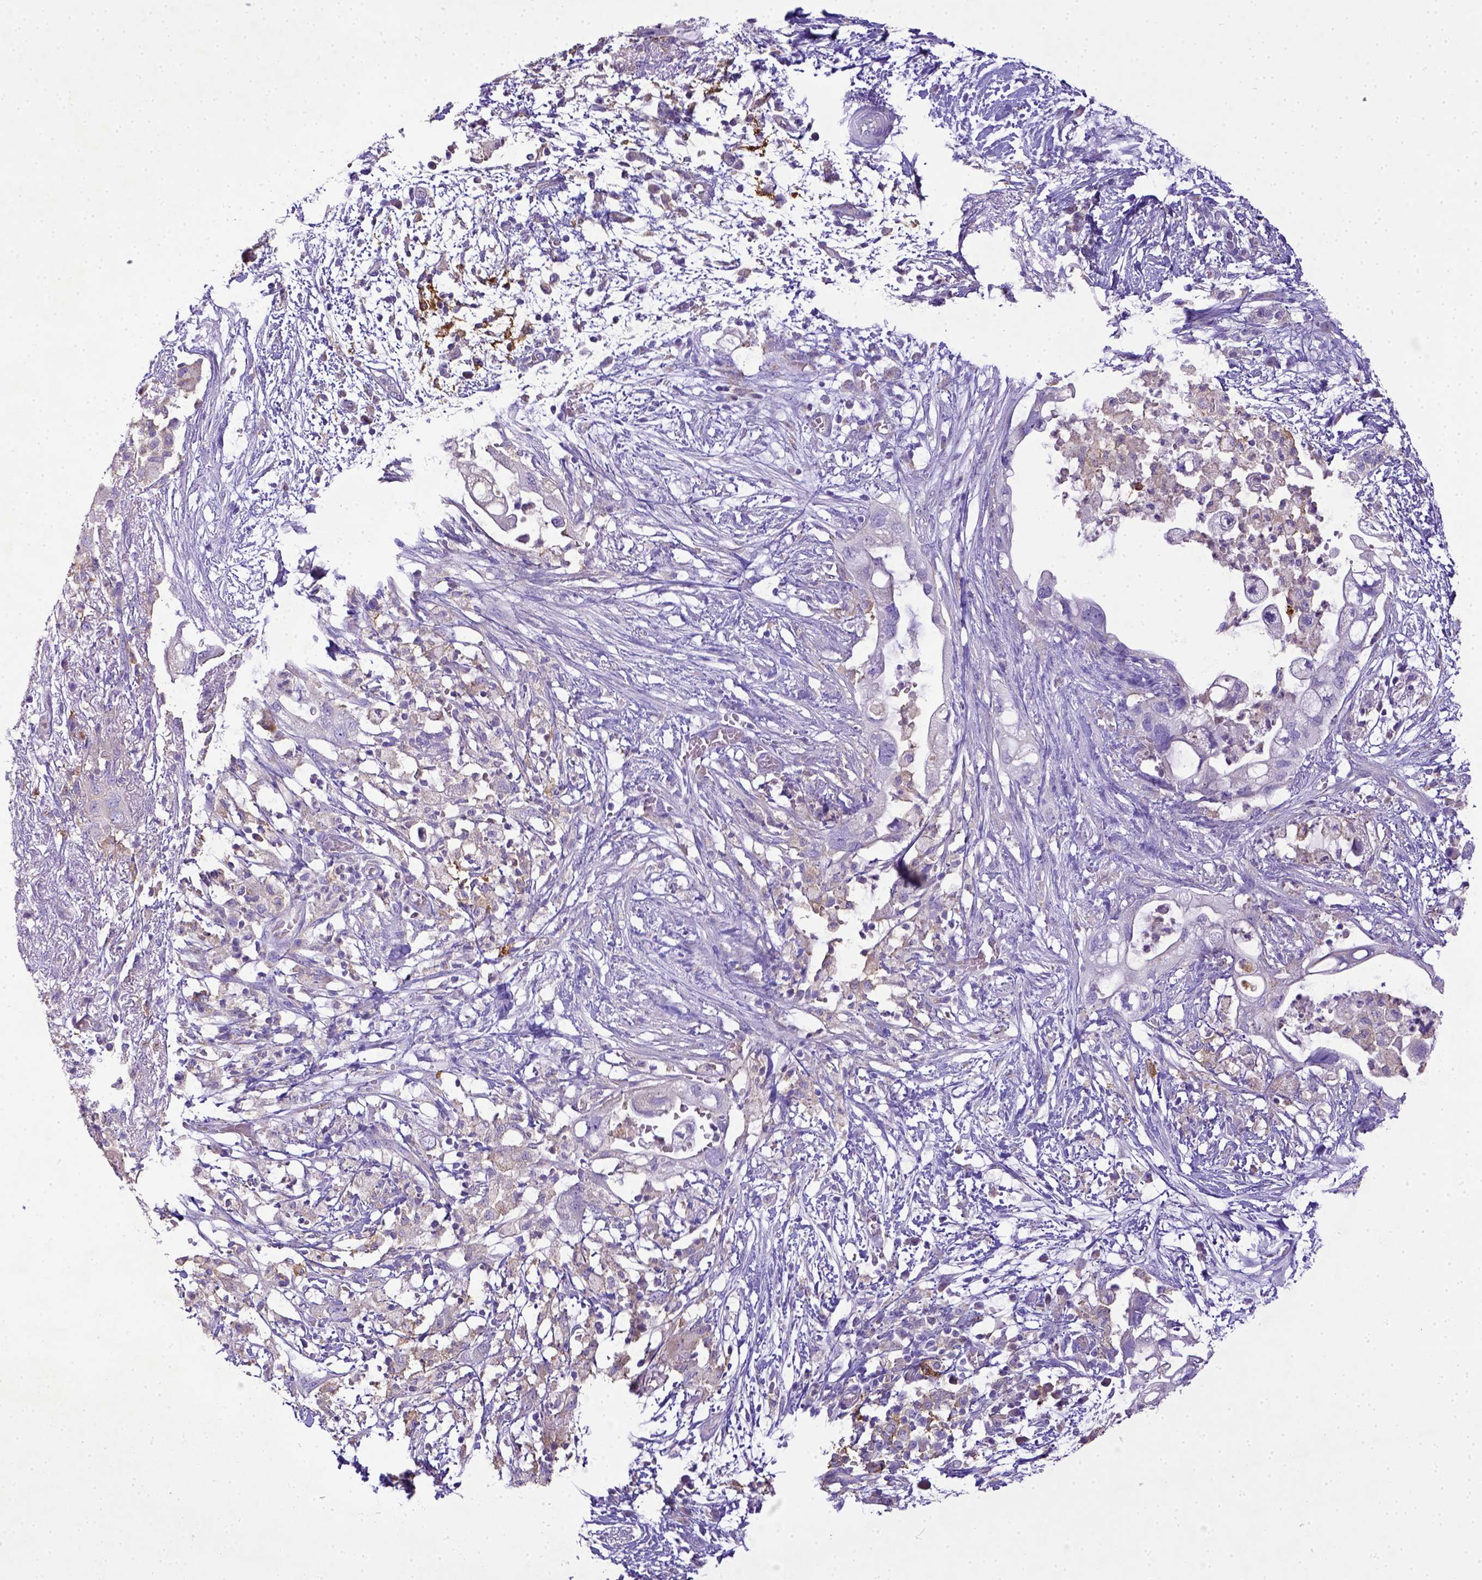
{"staining": {"intensity": "negative", "quantity": "none", "location": "none"}, "tissue": "pancreatic cancer", "cell_type": "Tumor cells", "image_type": "cancer", "snomed": [{"axis": "morphology", "description": "Adenocarcinoma, NOS"}, {"axis": "topography", "description": "Pancreas"}], "caption": "DAB (3,3'-diaminobenzidine) immunohistochemical staining of human pancreatic cancer exhibits no significant staining in tumor cells. (DAB (3,3'-diaminobenzidine) immunohistochemistry (IHC) visualized using brightfield microscopy, high magnification).", "gene": "CD40", "patient": {"sex": "female", "age": 72}}